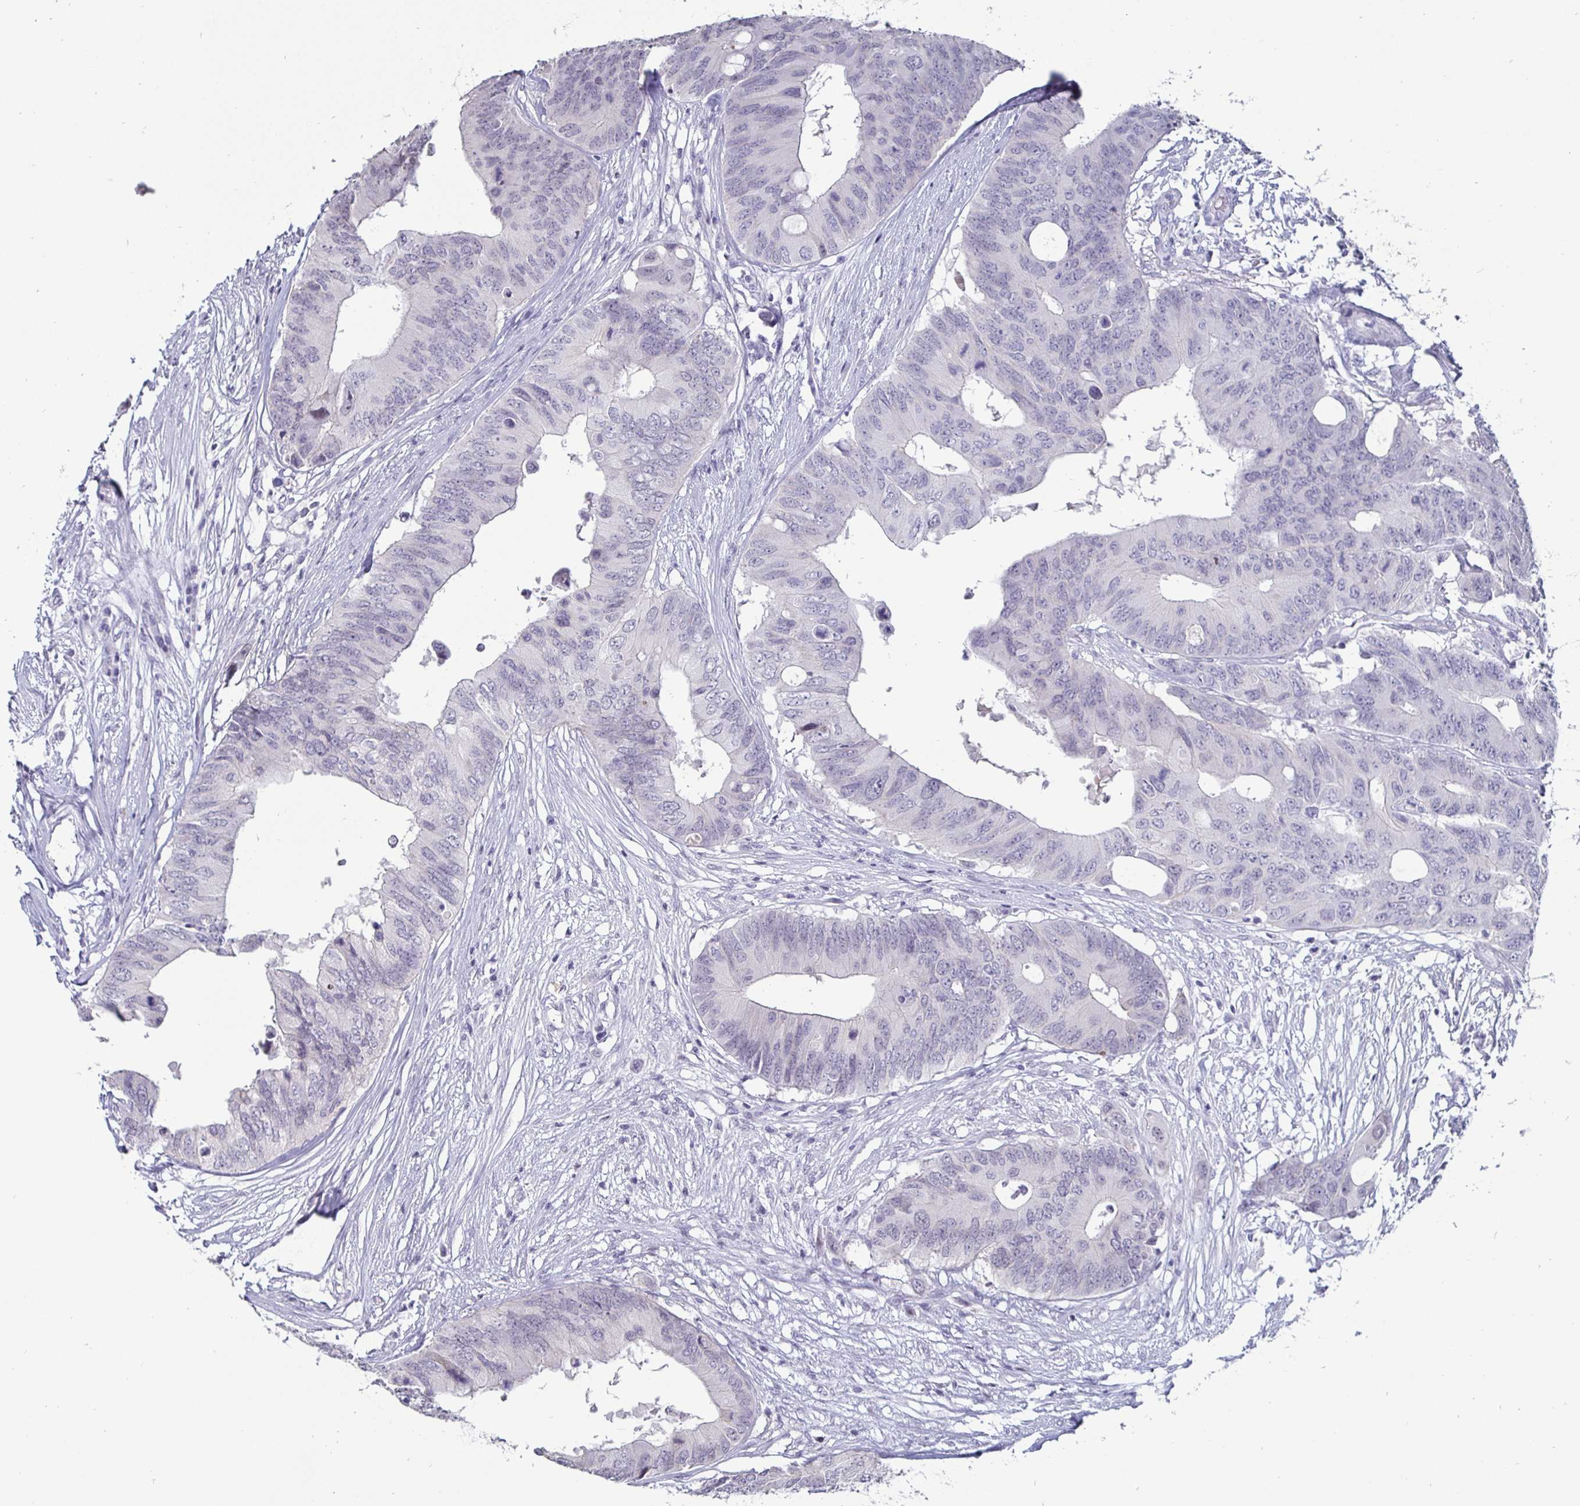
{"staining": {"intensity": "negative", "quantity": "none", "location": "none"}, "tissue": "colorectal cancer", "cell_type": "Tumor cells", "image_type": "cancer", "snomed": [{"axis": "morphology", "description": "Adenocarcinoma, NOS"}, {"axis": "topography", "description": "Colon"}], "caption": "The micrograph displays no staining of tumor cells in colorectal cancer.", "gene": "OOSP2", "patient": {"sex": "male", "age": 71}}